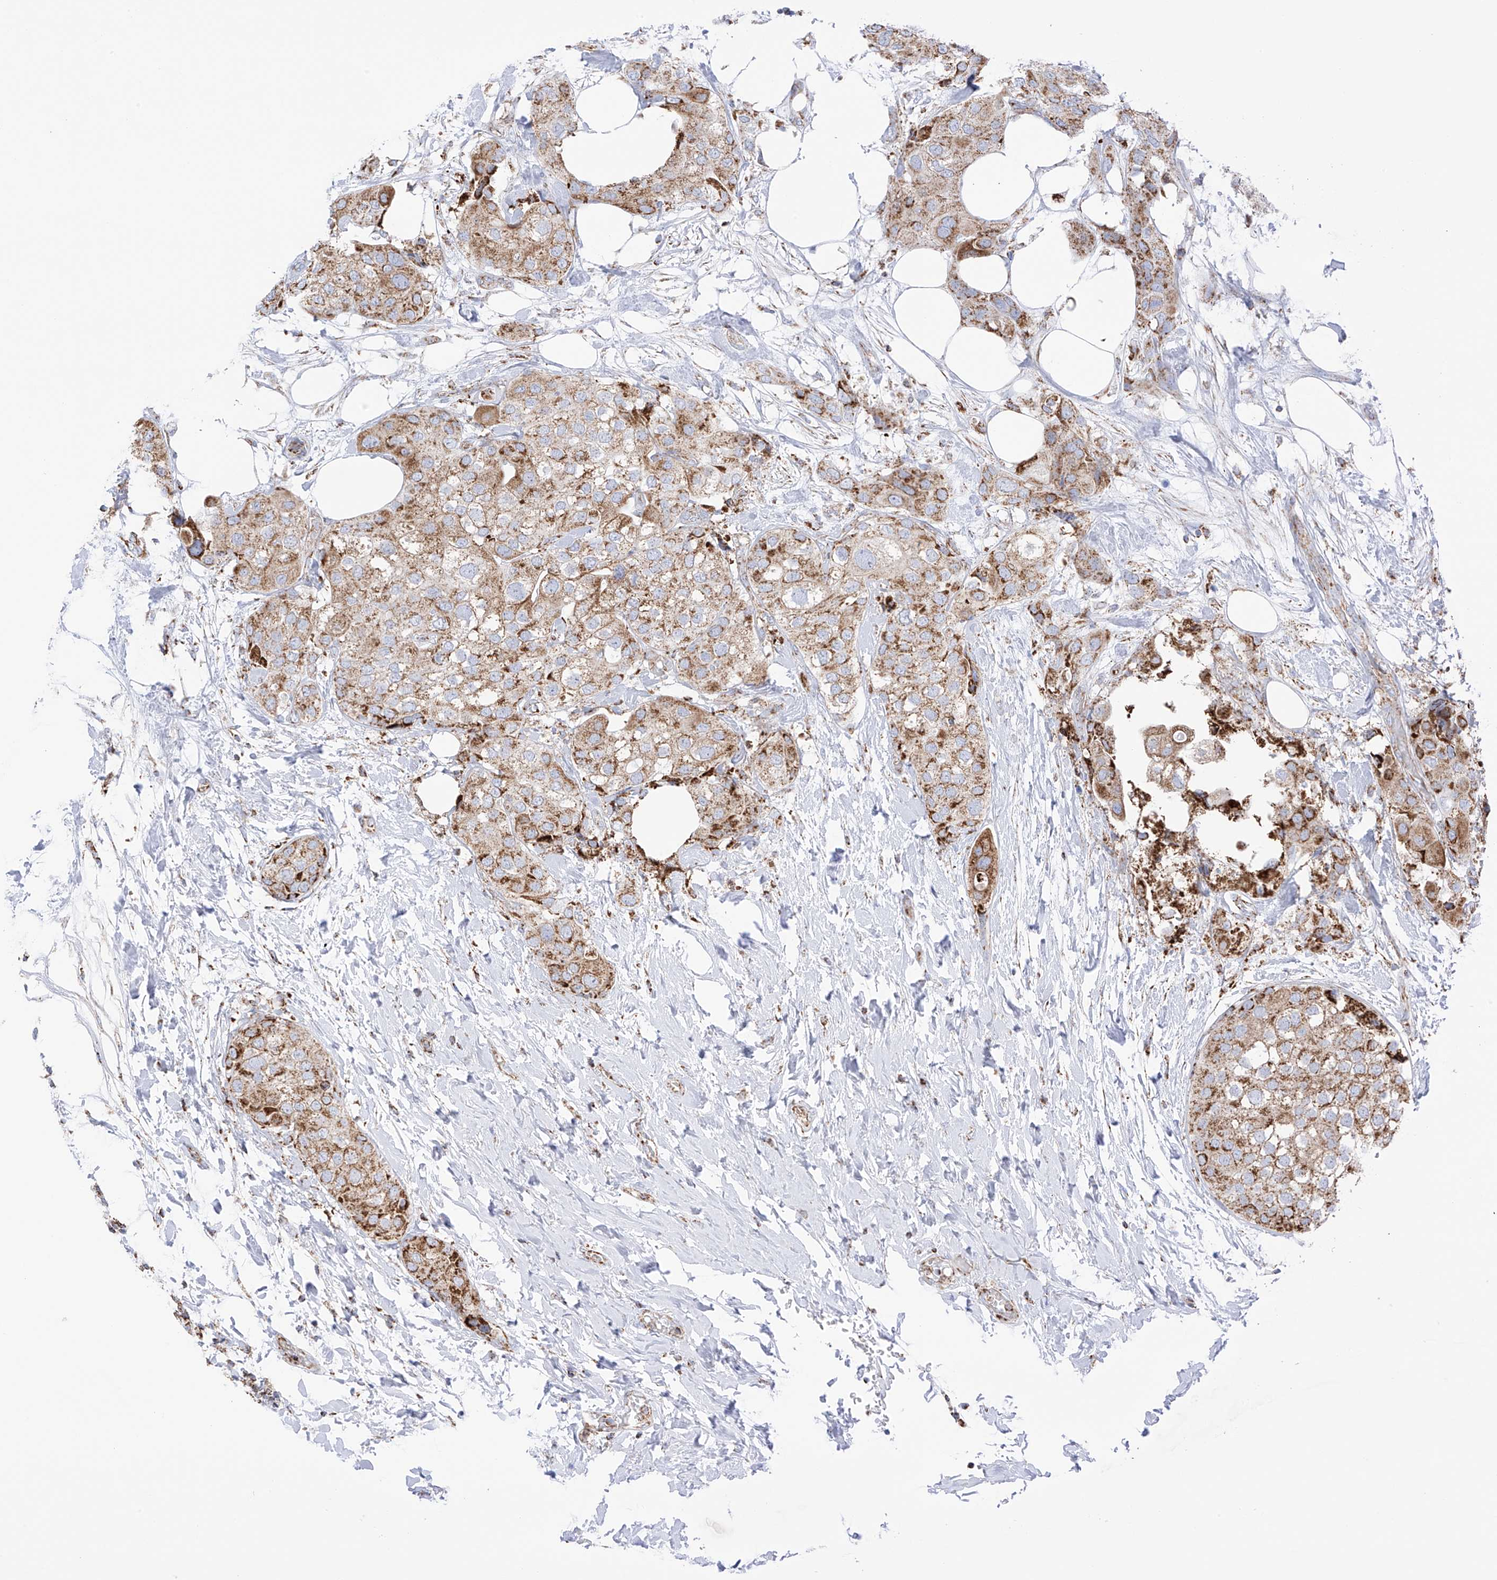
{"staining": {"intensity": "moderate", "quantity": ">75%", "location": "cytoplasmic/membranous"}, "tissue": "urothelial cancer", "cell_type": "Tumor cells", "image_type": "cancer", "snomed": [{"axis": "morphology", "description": "Urothelial carcinoma, High grade"}, {"axis": "topography", "description": "Urinary bladder"}], "caption": "Immunohistochemistry (IHC) of human urothelial cancer shows medium levels of moderate cytoplasmic/membranous staining in about >75% of tumor cells. The staining was performed using DAB to visualize the protein expression in brown, while the nuclei were stained in blue with hematoxylin (Magnification: 20x).", "gene": "XKR3", "patient": {"sex": "male", "age": 64}}